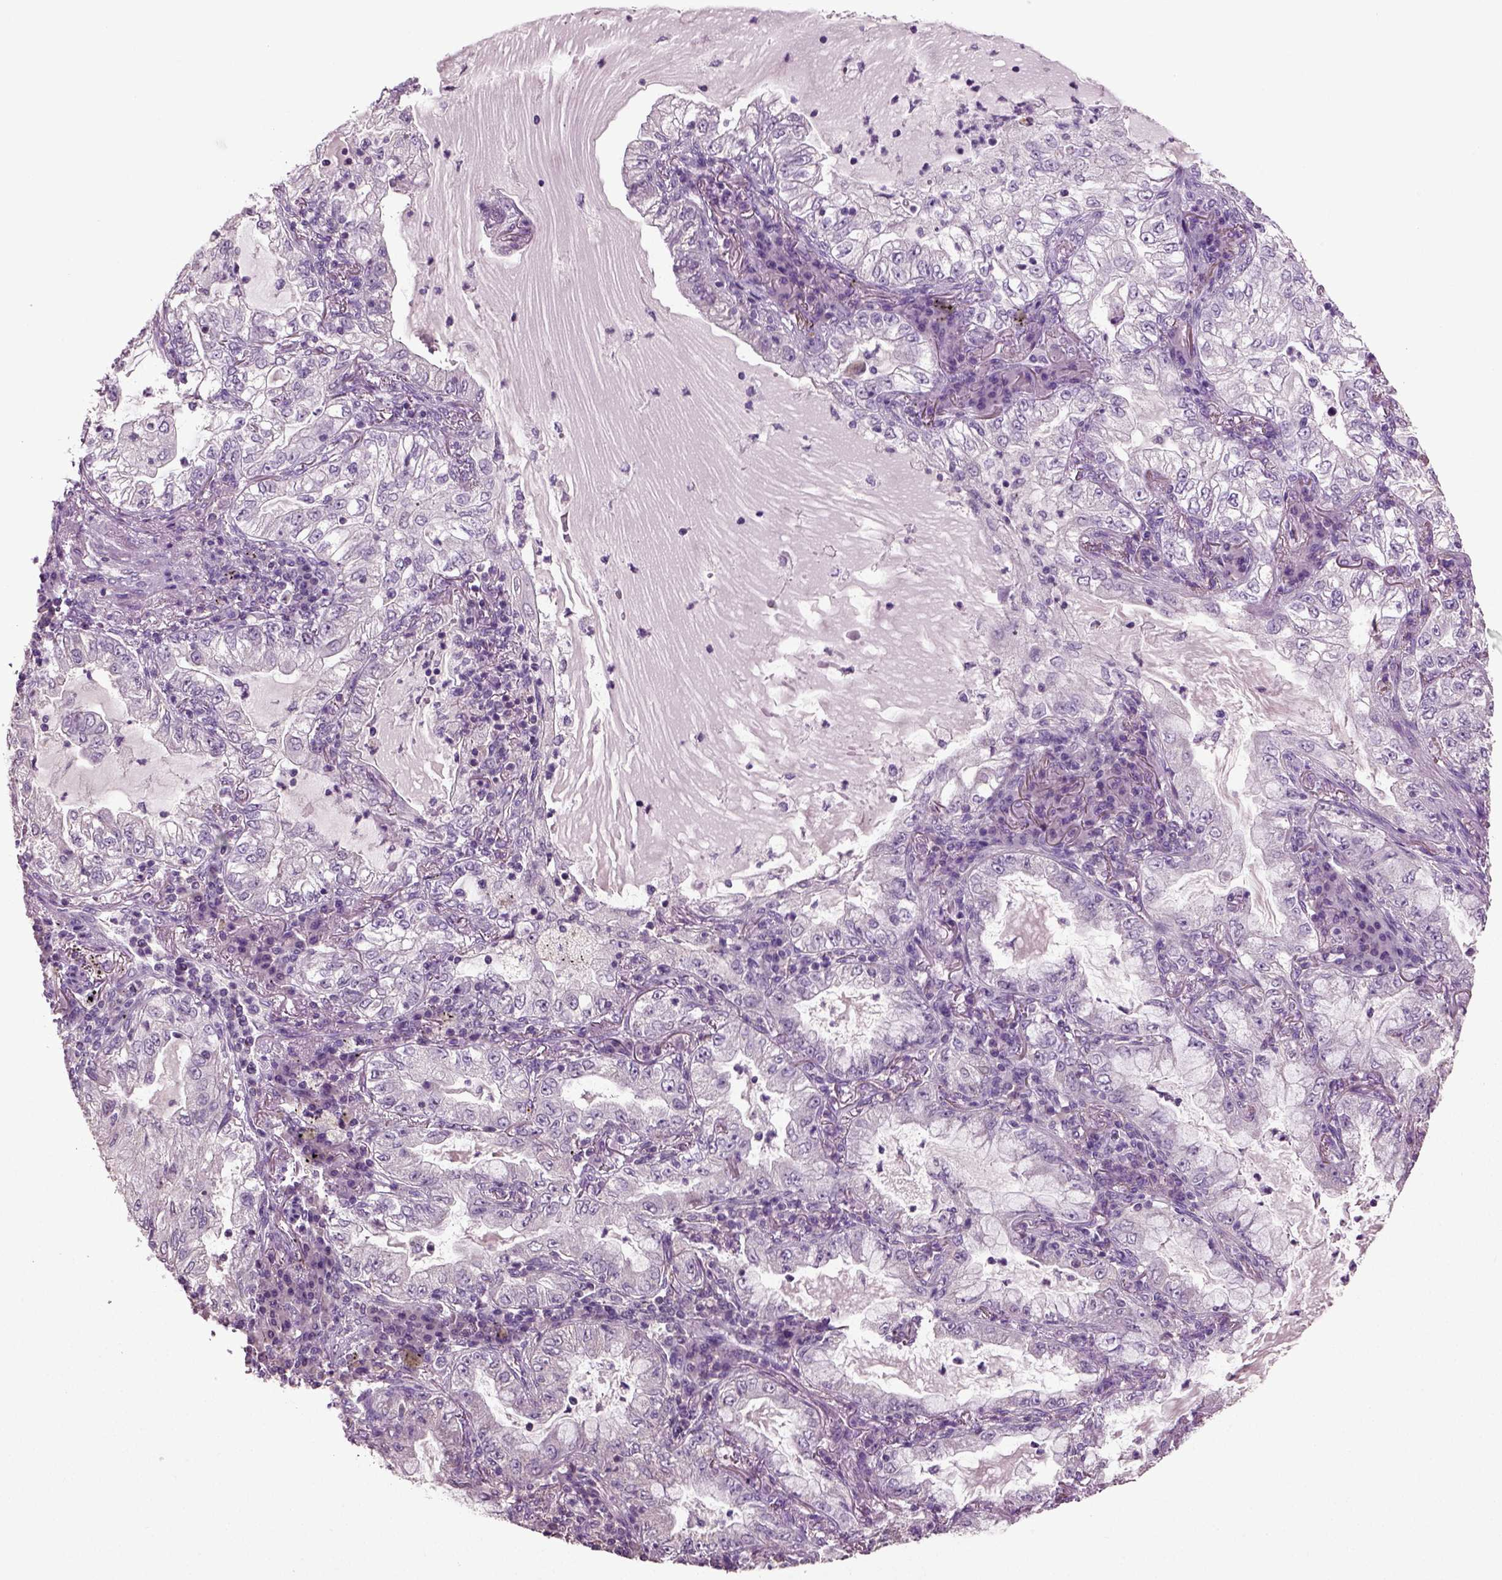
{"staining": {"intensity": "negative", "quantity": "none", "location": "none"}, "tissue": "lung cancer", "cell_type": "Tumor cells", "image_type": "cancer", "snomed": [{"axis": "morphology", "description": "Adenocarcinoma, NOS"}, {"axis": "topography", "description": "Lung"}], "caption": "Micrograph shows no significant protein expression in tumor cells of adenocarcinoma (lung).", "gene": "DEFB118", "patient": {"sex": "female", "age": 73}}